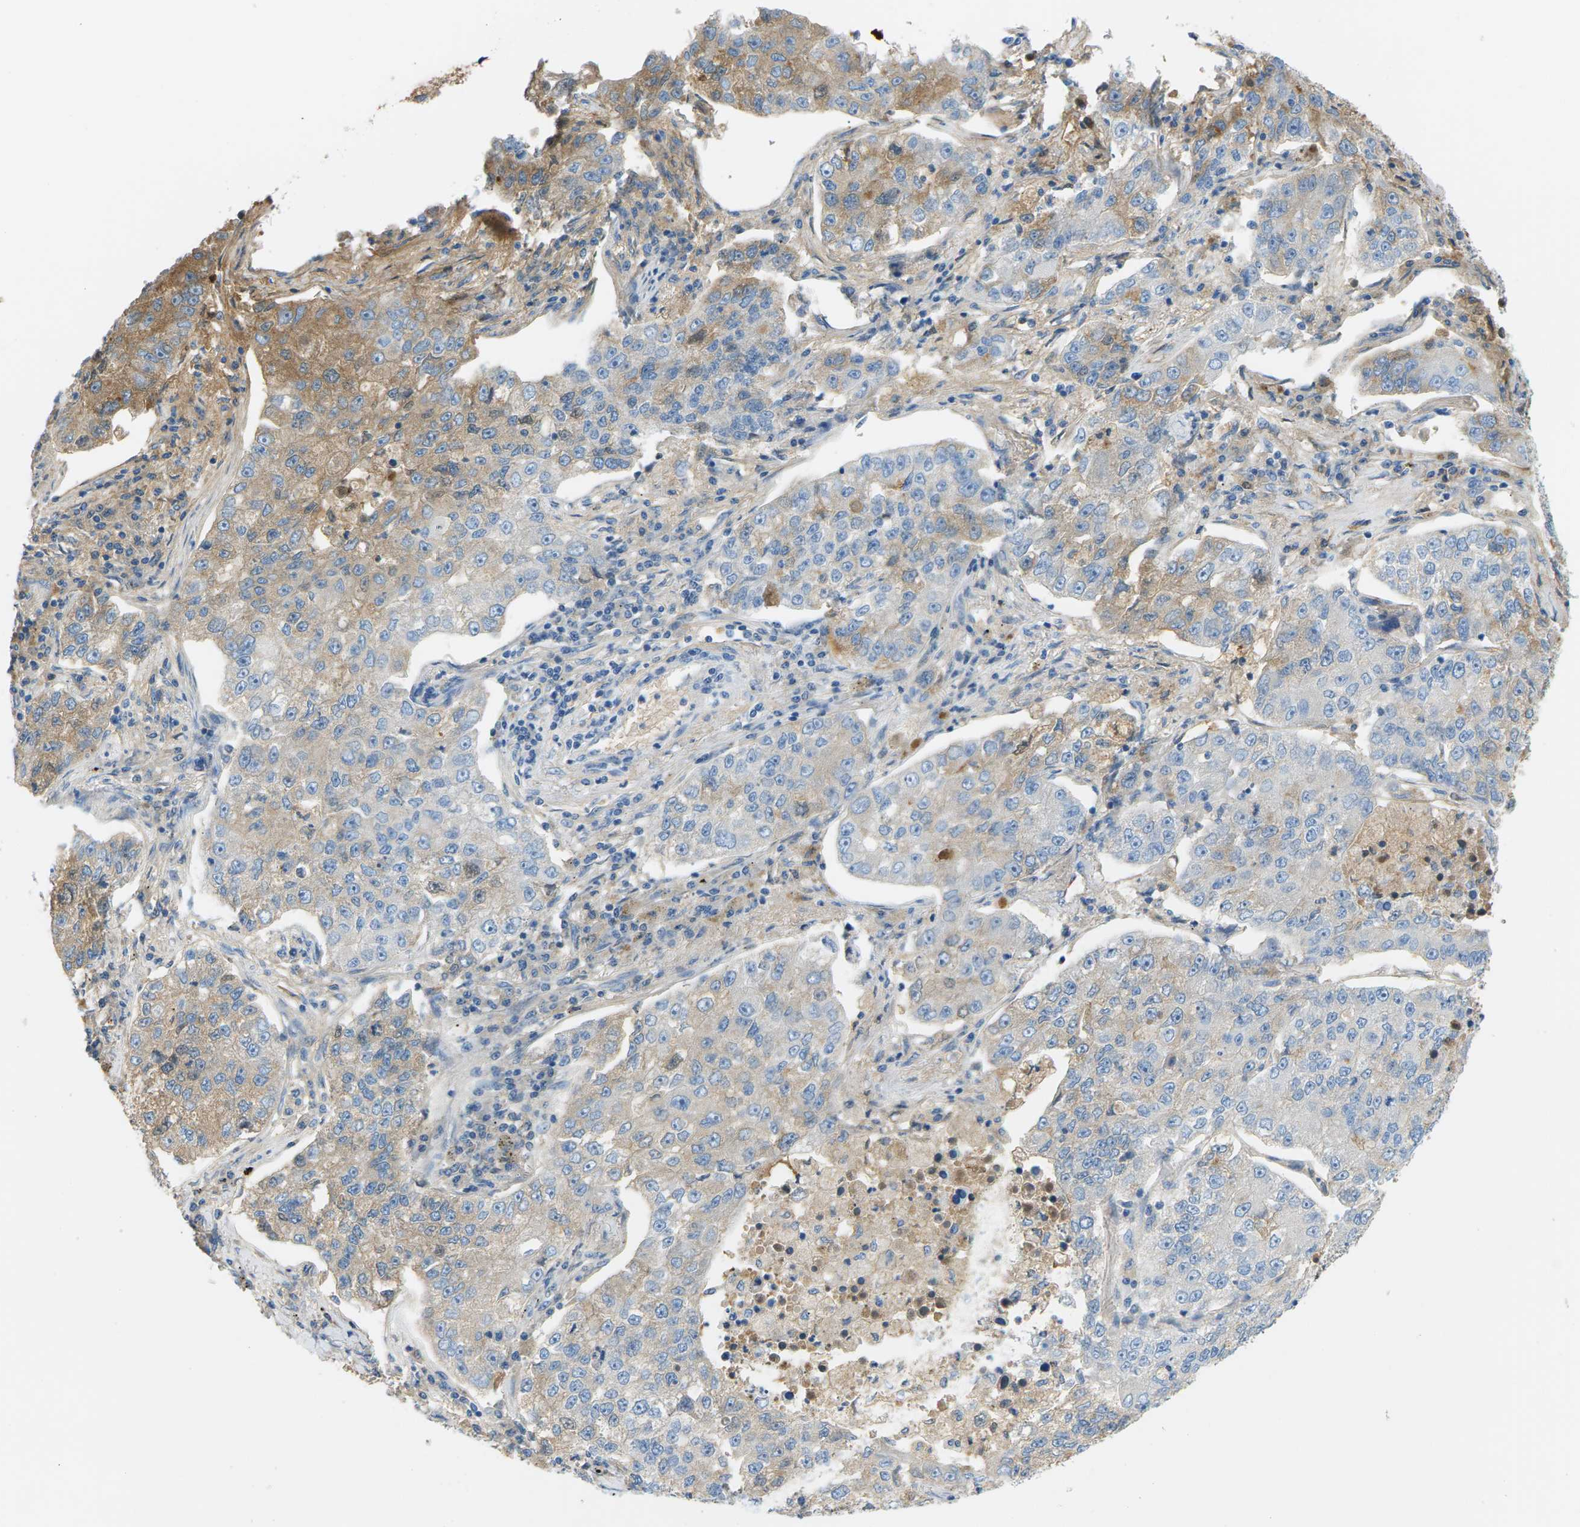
{"staining": {"intensity": "moderate", "quantity": "<25%", "location": "cytoplasmic/membranous"}, "tissue": "lung cancer", "cell_type": "Tumor cells", "image_type": "cancer", "snomed": [{"axis": "morphology", "description": "Adenocarcinoma, NOS"}, {"axis": "topography", "description": "Lung"}], "caption": "Adenocarcinoma (lung) stained with a brown dye demonstrates moderate cytoplasmic/membranous positive staining in approximately <25% of tumor cells.", "gene": "CFI", "patient": {"sex": "male", "age": 49}}